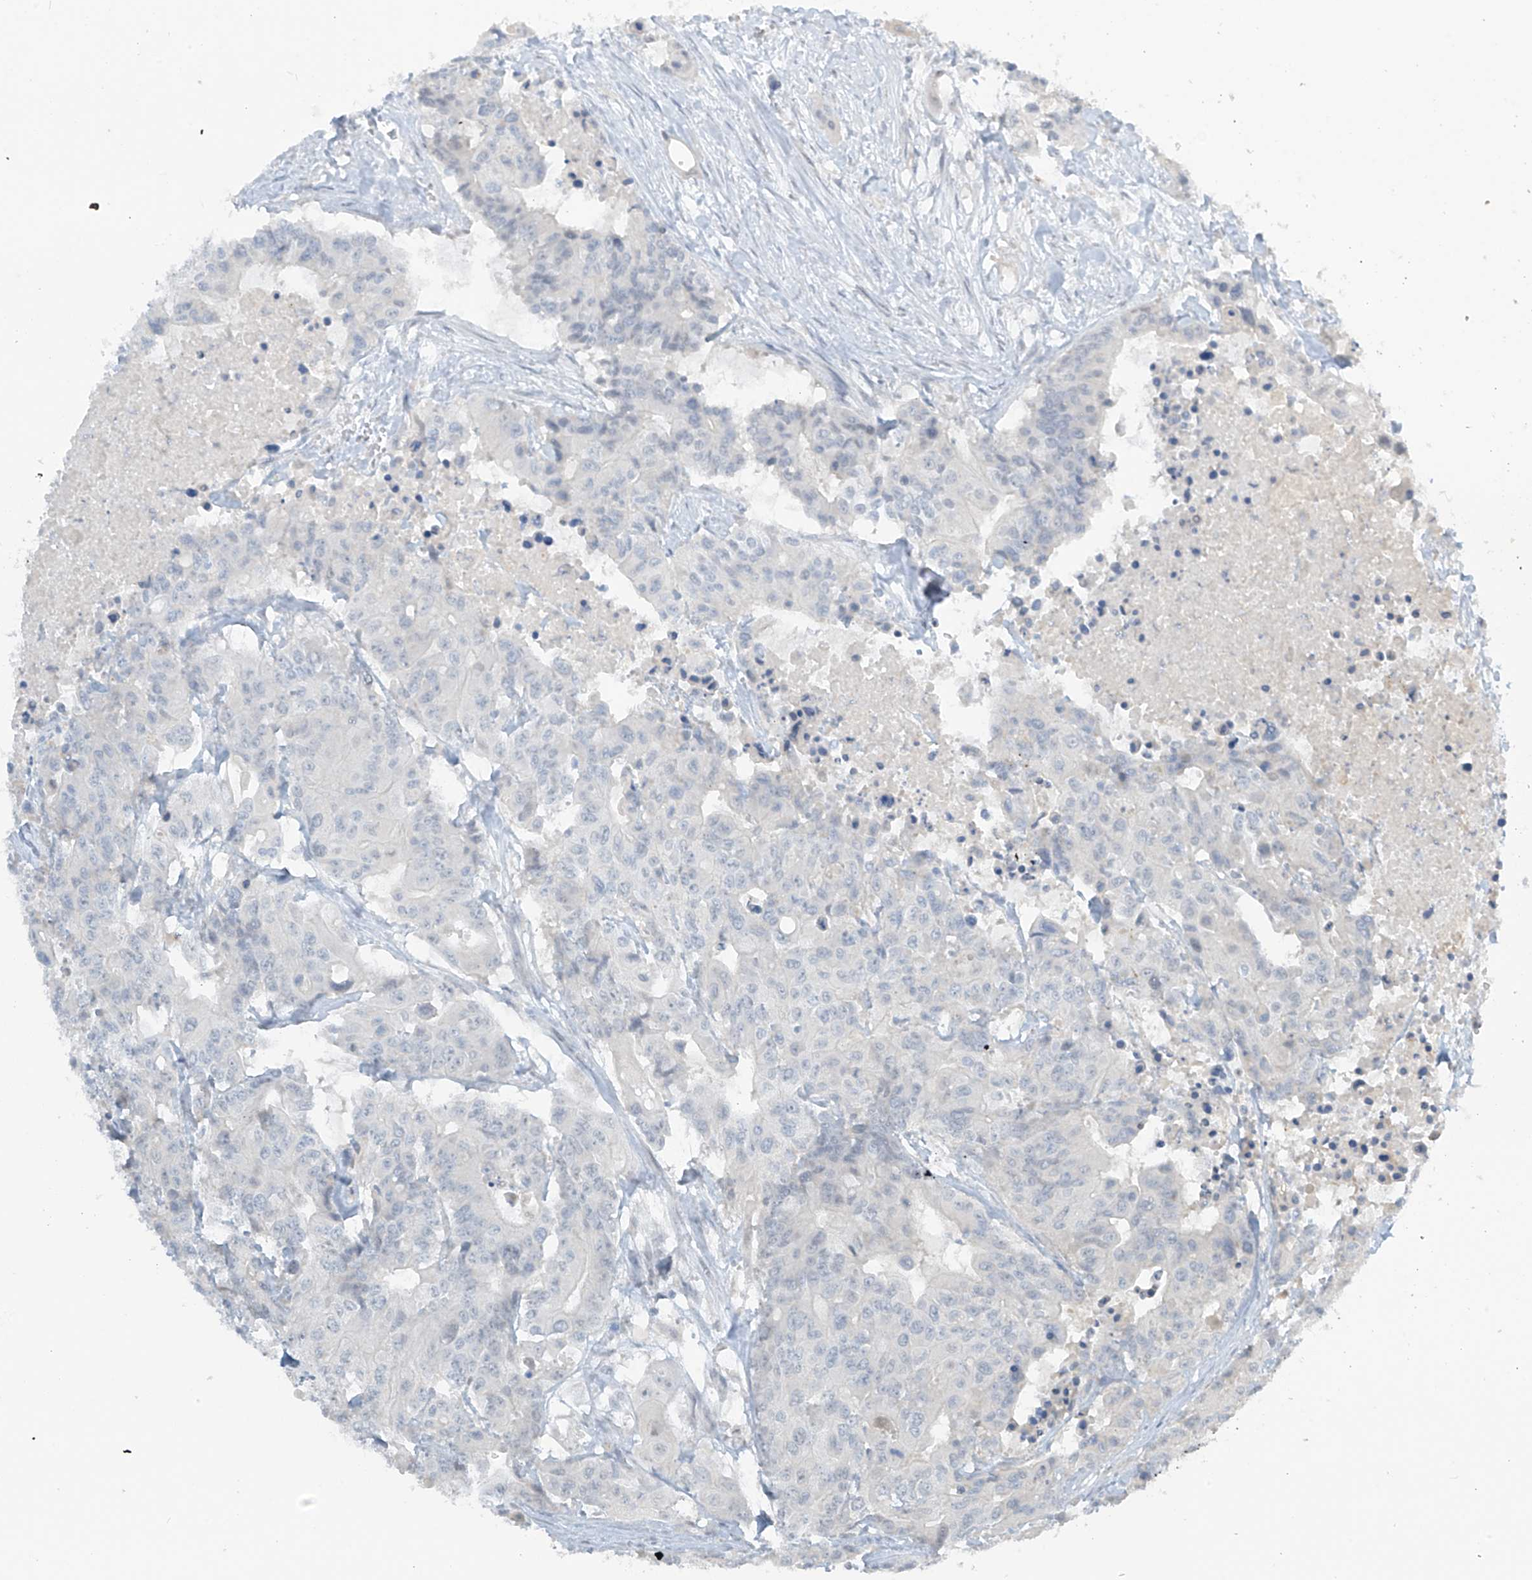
{"staining": {"intensity": "negative", "quantity": "none", "location": "none"}, "tissue": "colorectal cancer", "cell_type": "Tumor cells", "image_type": "cancer", "snomed": [{"axis": "morphology", "description": "Adenocarcinoma, NOS"}, {"axis": "topography", "description": "Colon"}], "caption": "High magnification brightfield microscopy of colorectal cancer stained with DAB (3,3'-diaminobenzidine) (brown) and counterstained with hematoxylin (blue): tumor cells show no significant positivity.", "gene": "PRDM6", "patient": {"sex": "male", "age": 77}}